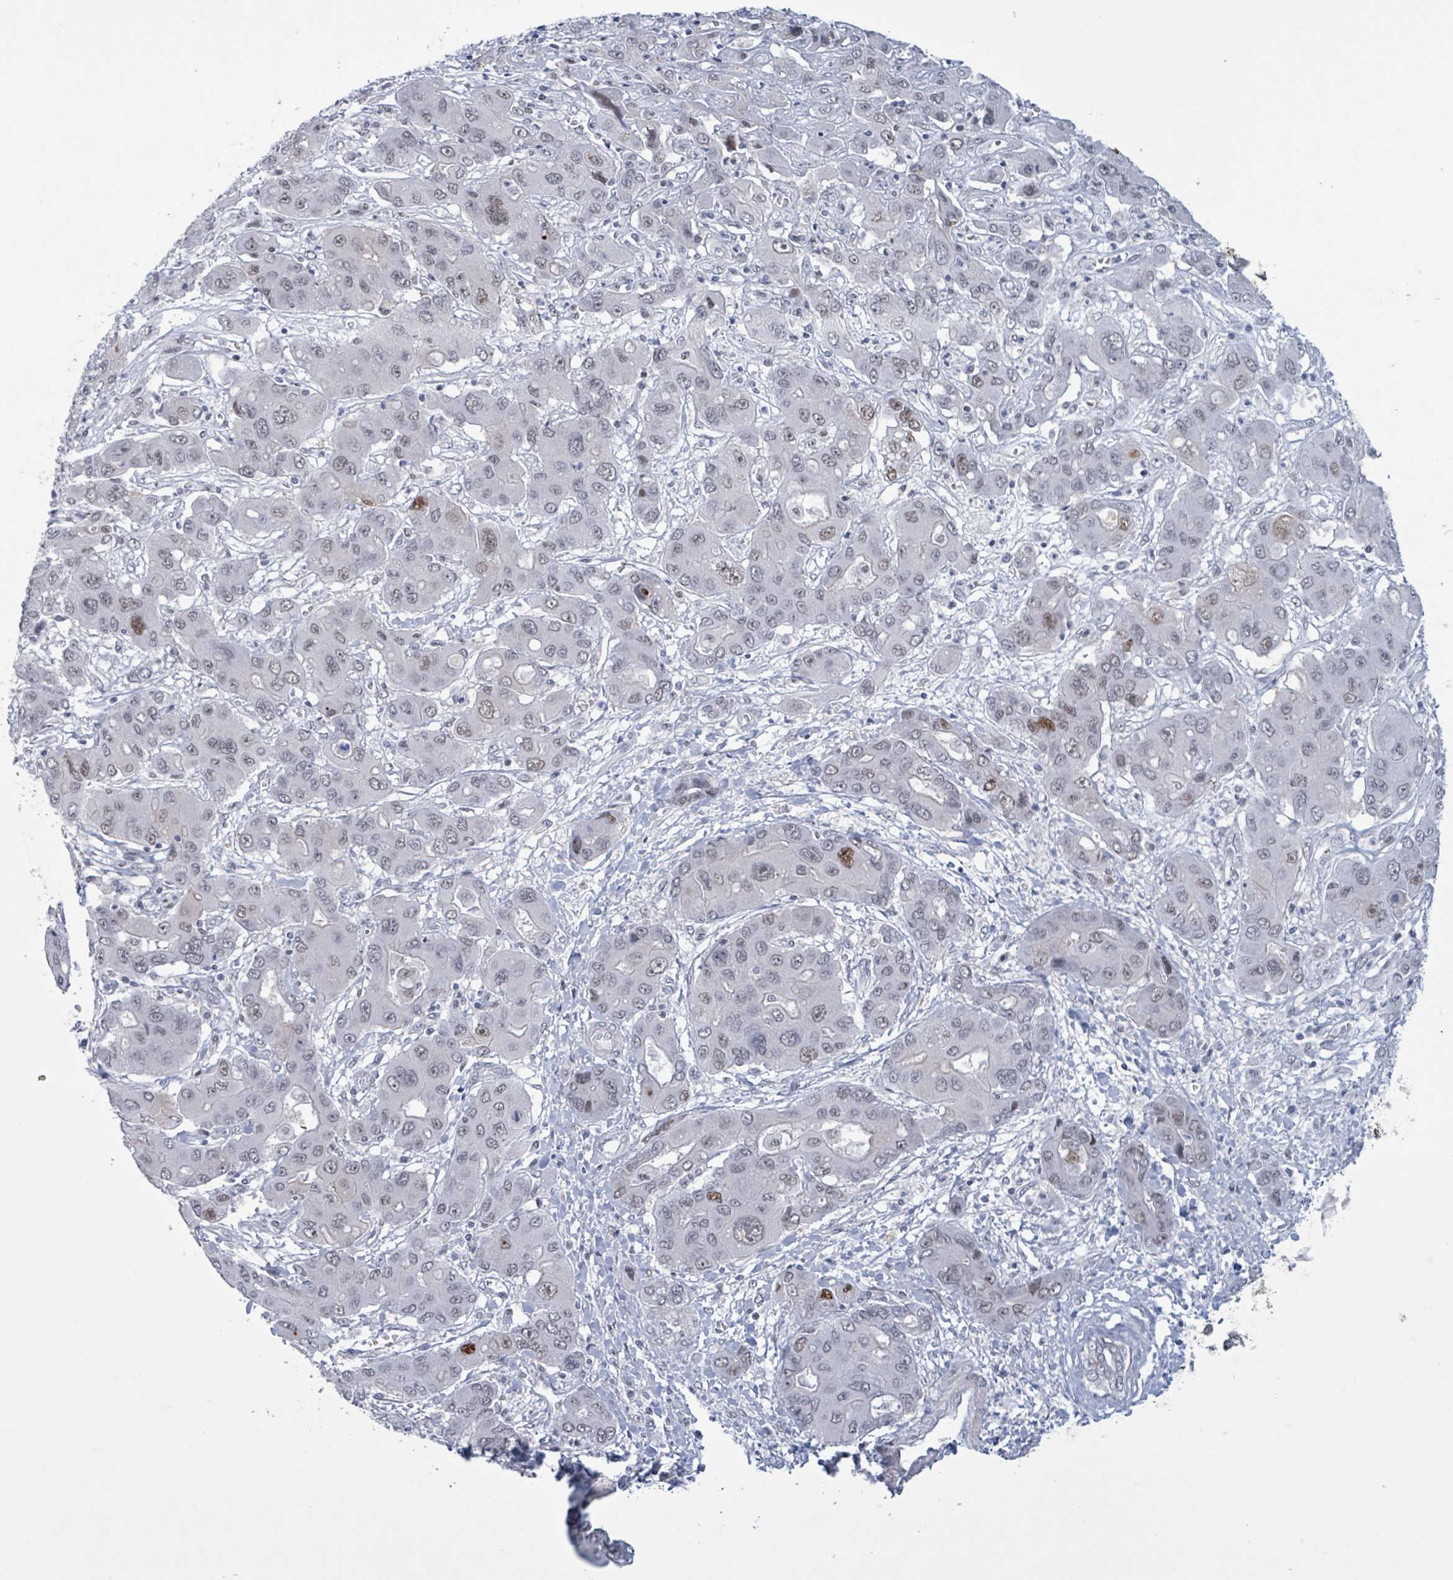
{"staining": {"intensity": "weak", "quantity": "25%-75%", "location": "nuclear"}, "tissue": "liver cancer", "cell_type": "Tumor cells", "image_type": "cancer", "snomed": [{"axis": "morphology", "description": "Cholangiocarcinoma"}, {"axis": "topography", "description": "Liver"}], "caption": "Brown immunohistochemical staining in human liver cancer (cholangiocarcinoma) reveals weak nuclear positivity in approximately 25%-75% of tumor cells. (Stains: DAB in brown, nuclei in blue, Microscopy: brightfield microscopy at high magnification).", "gene": "CT45A5", "patient": {"sex": "male", "age": 67}}